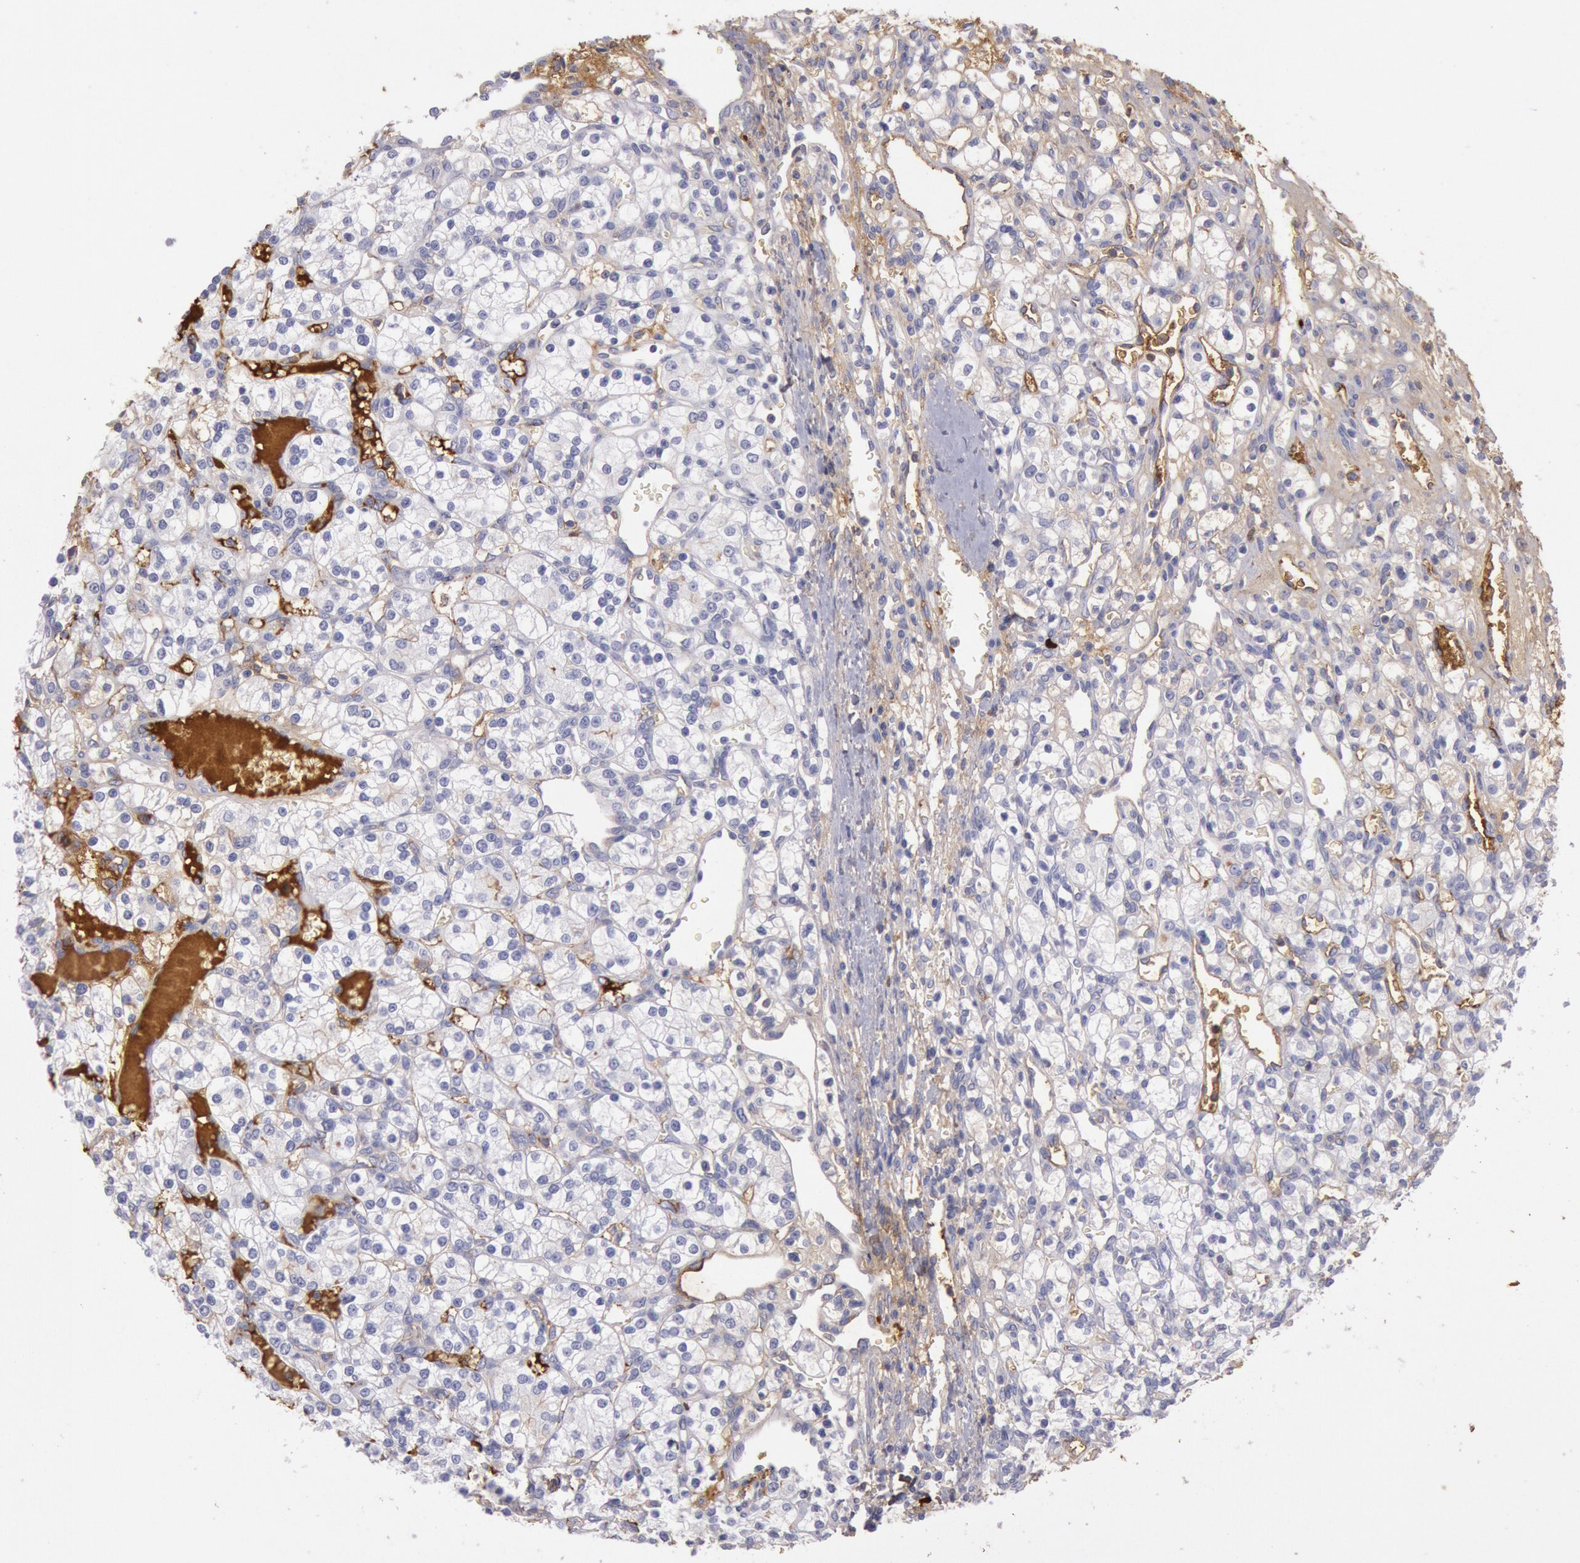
{"staining": {"intensity": "negative", "quantity": "none", "location": "none"}, "tissue": "renal cancer", "cell_type": "Tumor cells", "image_type": "cancer", "snomed": [{"axis": "morphology", "description": "Adenocarcinoma, NOS"}, {"axis": "topography", "description": "Kidney"}], "caption": "This histopathology image is of renal cancer stained with immunohistochemistry (IHC) to label a protein in brown with the nuclei are counter-stained blue. There is no staining in tumor cells. The staining was performed using DAB to visualize the protein expression in brown, while the nuclei were stained in blue with hematoxylin (Magnification: 20x).", "gene": "IGHA1", "patient": {"sex": "female", "age": 62}}